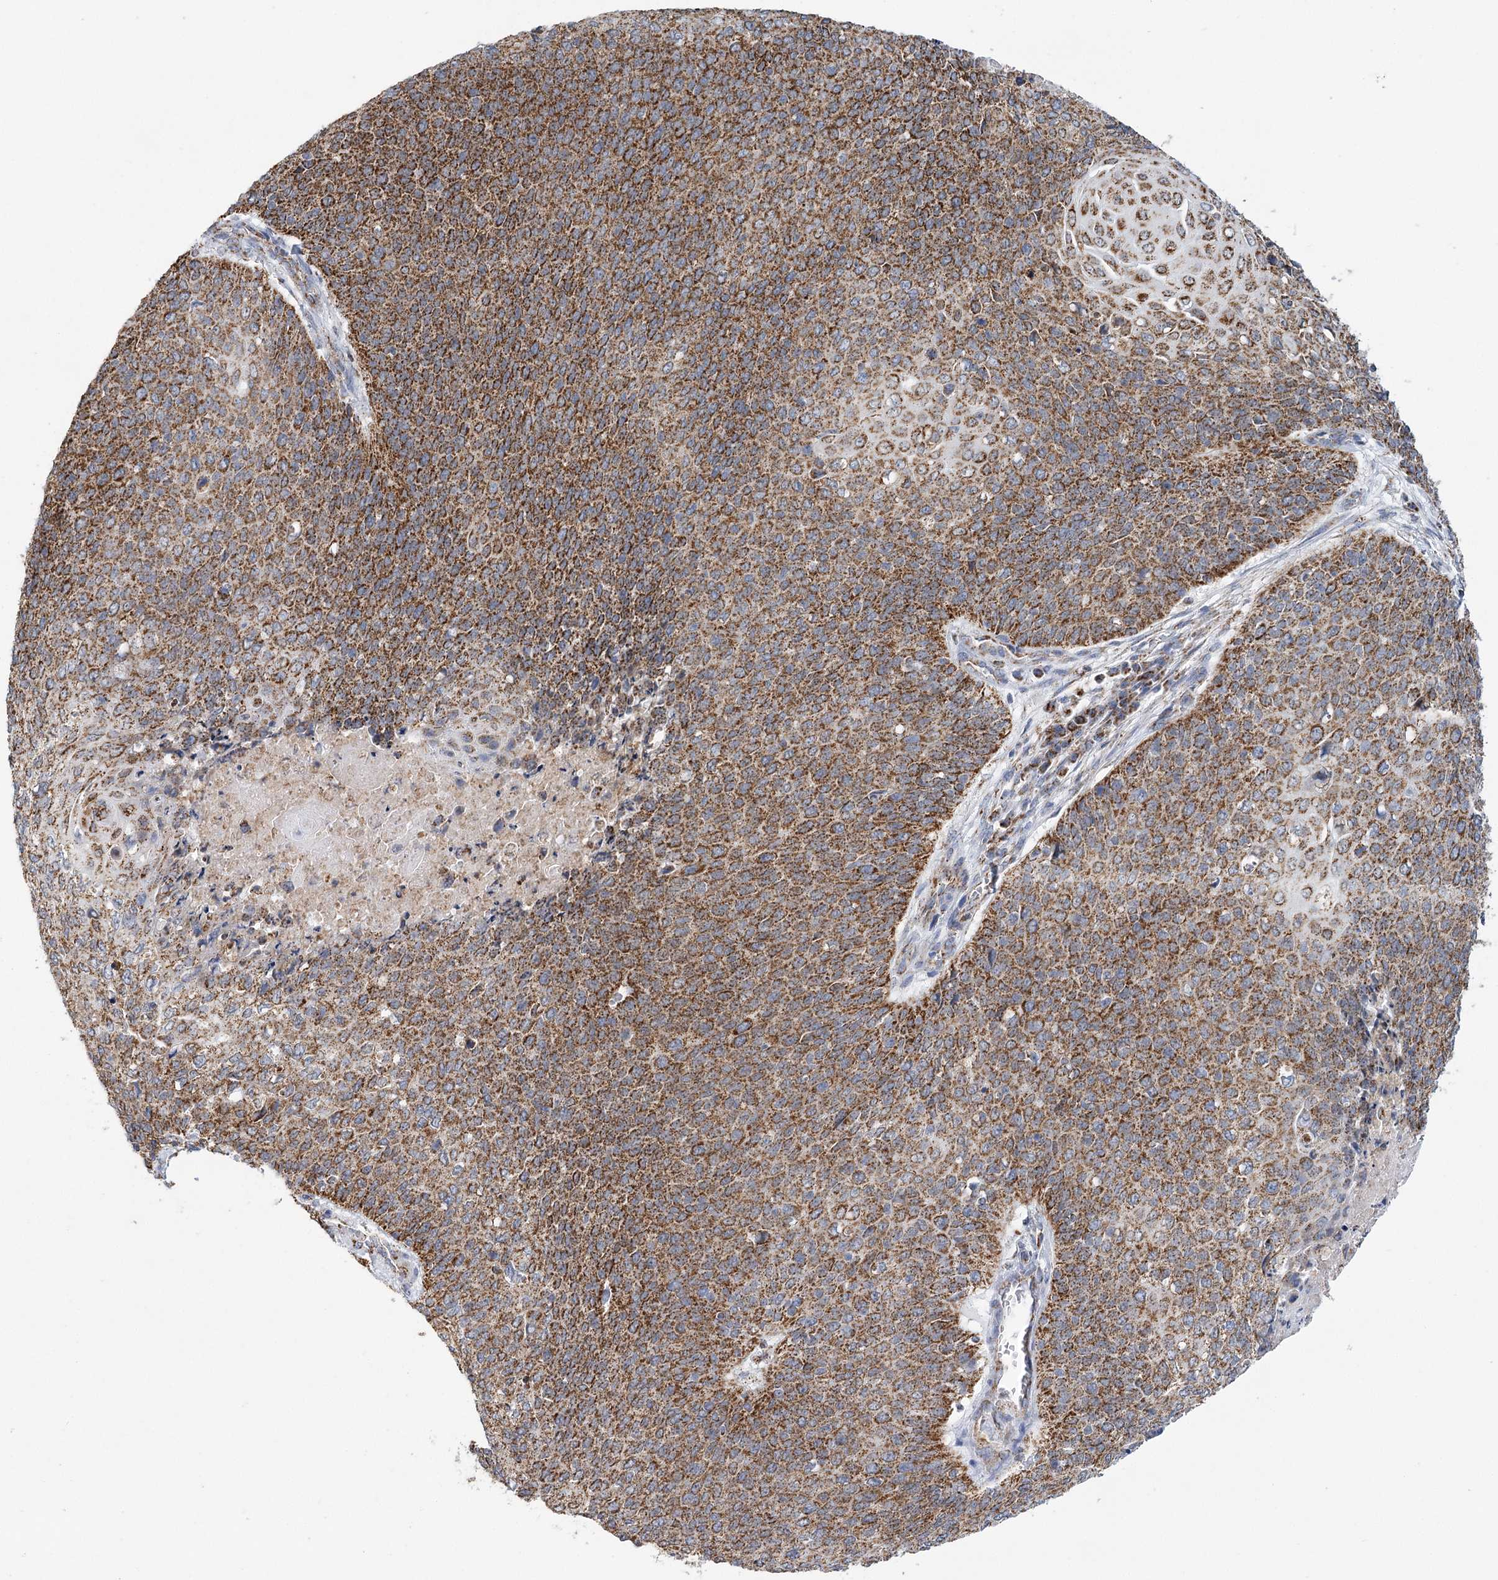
{"staining": {"intensity": "strong", "quantity": ">75%", "location": "cytoplasmic/membranous"}, "tissue": "cervical cancer", "cell_type": "Tumor cells", "image_type": "cancer", "snomed": [{"axis": "morphology", "description": "Squamous cell carcinoma, NOS"}, {"axis": "topography", "description": "Cervix"}], "caption": "Brown immunohistochemical staining in cervical cancer demonstrates strong cytoplasmic/membranous expression in approximately >75% of tumor cells. Nuclei are stained in blue.", "gene": "LSS", "patient": {"sex": "female", "age": 39}}